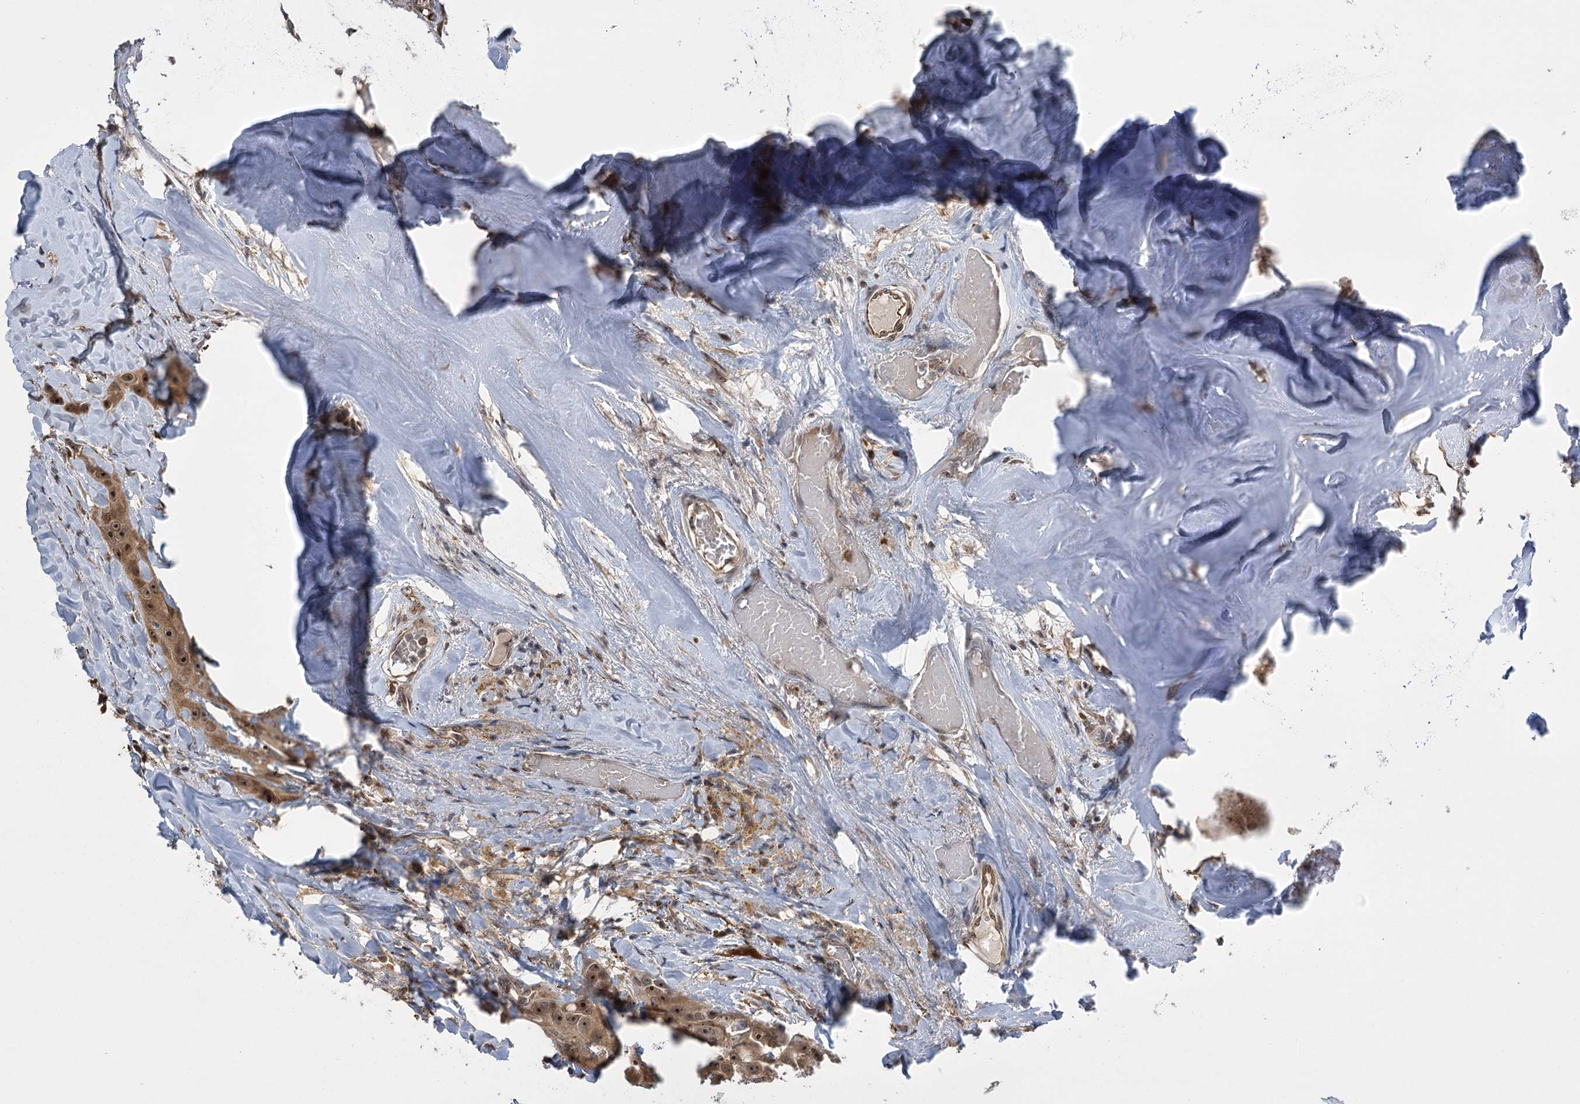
{"staining": {"intensity": "moderate", "quantity": ">75%", "location": "cytoplasmic/membranous,nuclear"}, "tissue": "head and neck cancer", "cell_type": "Tumor cells", "image_type": "cancer", "snomed": [{"axis": "morphology", "description": "Adenocarcinoma, NOS"}, {"axis": "morphology", "description": "Adenocarcinoma, metastatic, NOS"}, {"axis": "topography", "description": "Head-Neck"}], "caption": "Tumor cells exhibit moderate cytoplasmic/membranous and nuclear positivity in about >75% of cells in adenocarcinoma (head and neck). (IHC, brightfield microscopy, high magnification).", "gene": "SERGEF", "patient": {"sex": "male", "age": 75}}